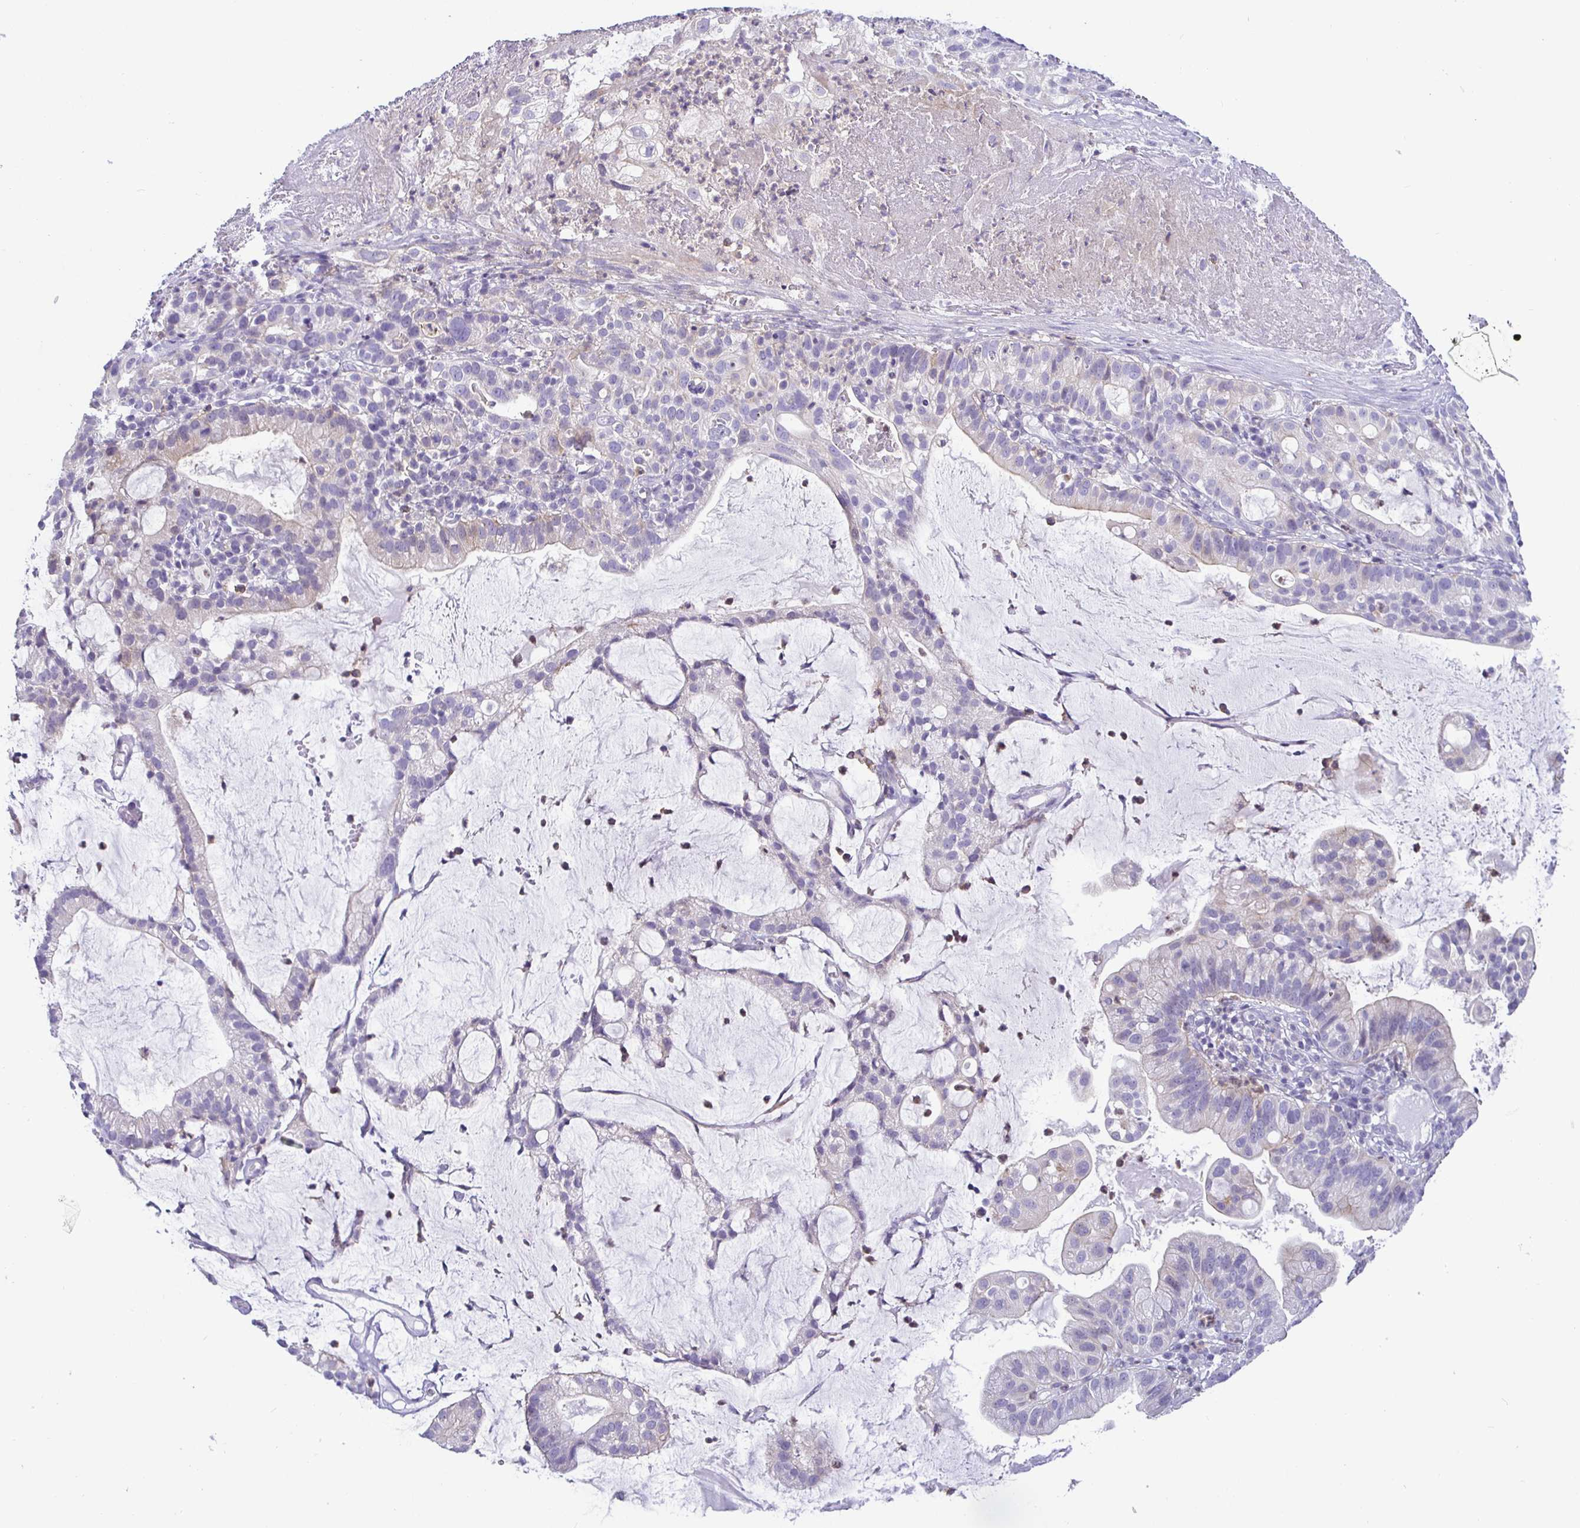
{"staining": {"intensity": "negative", "quantity": "none", "location": "none"}, "tissue": "cervical cancer", "cell_type": "Tumor cells", "image_type": "cancer", "snomed": [{"axis": "morphology", "description": "Adenocarcinoma, NOS"}, {"axis": "topography", "description": "Cervix"}], "caption": "Protein analysis of cervical cancer displays no significant staining in tumor cells. (DAB IHC, high magnification).", "gene": "SIRPA", "patient": {"sex": "female", "age": 41}}